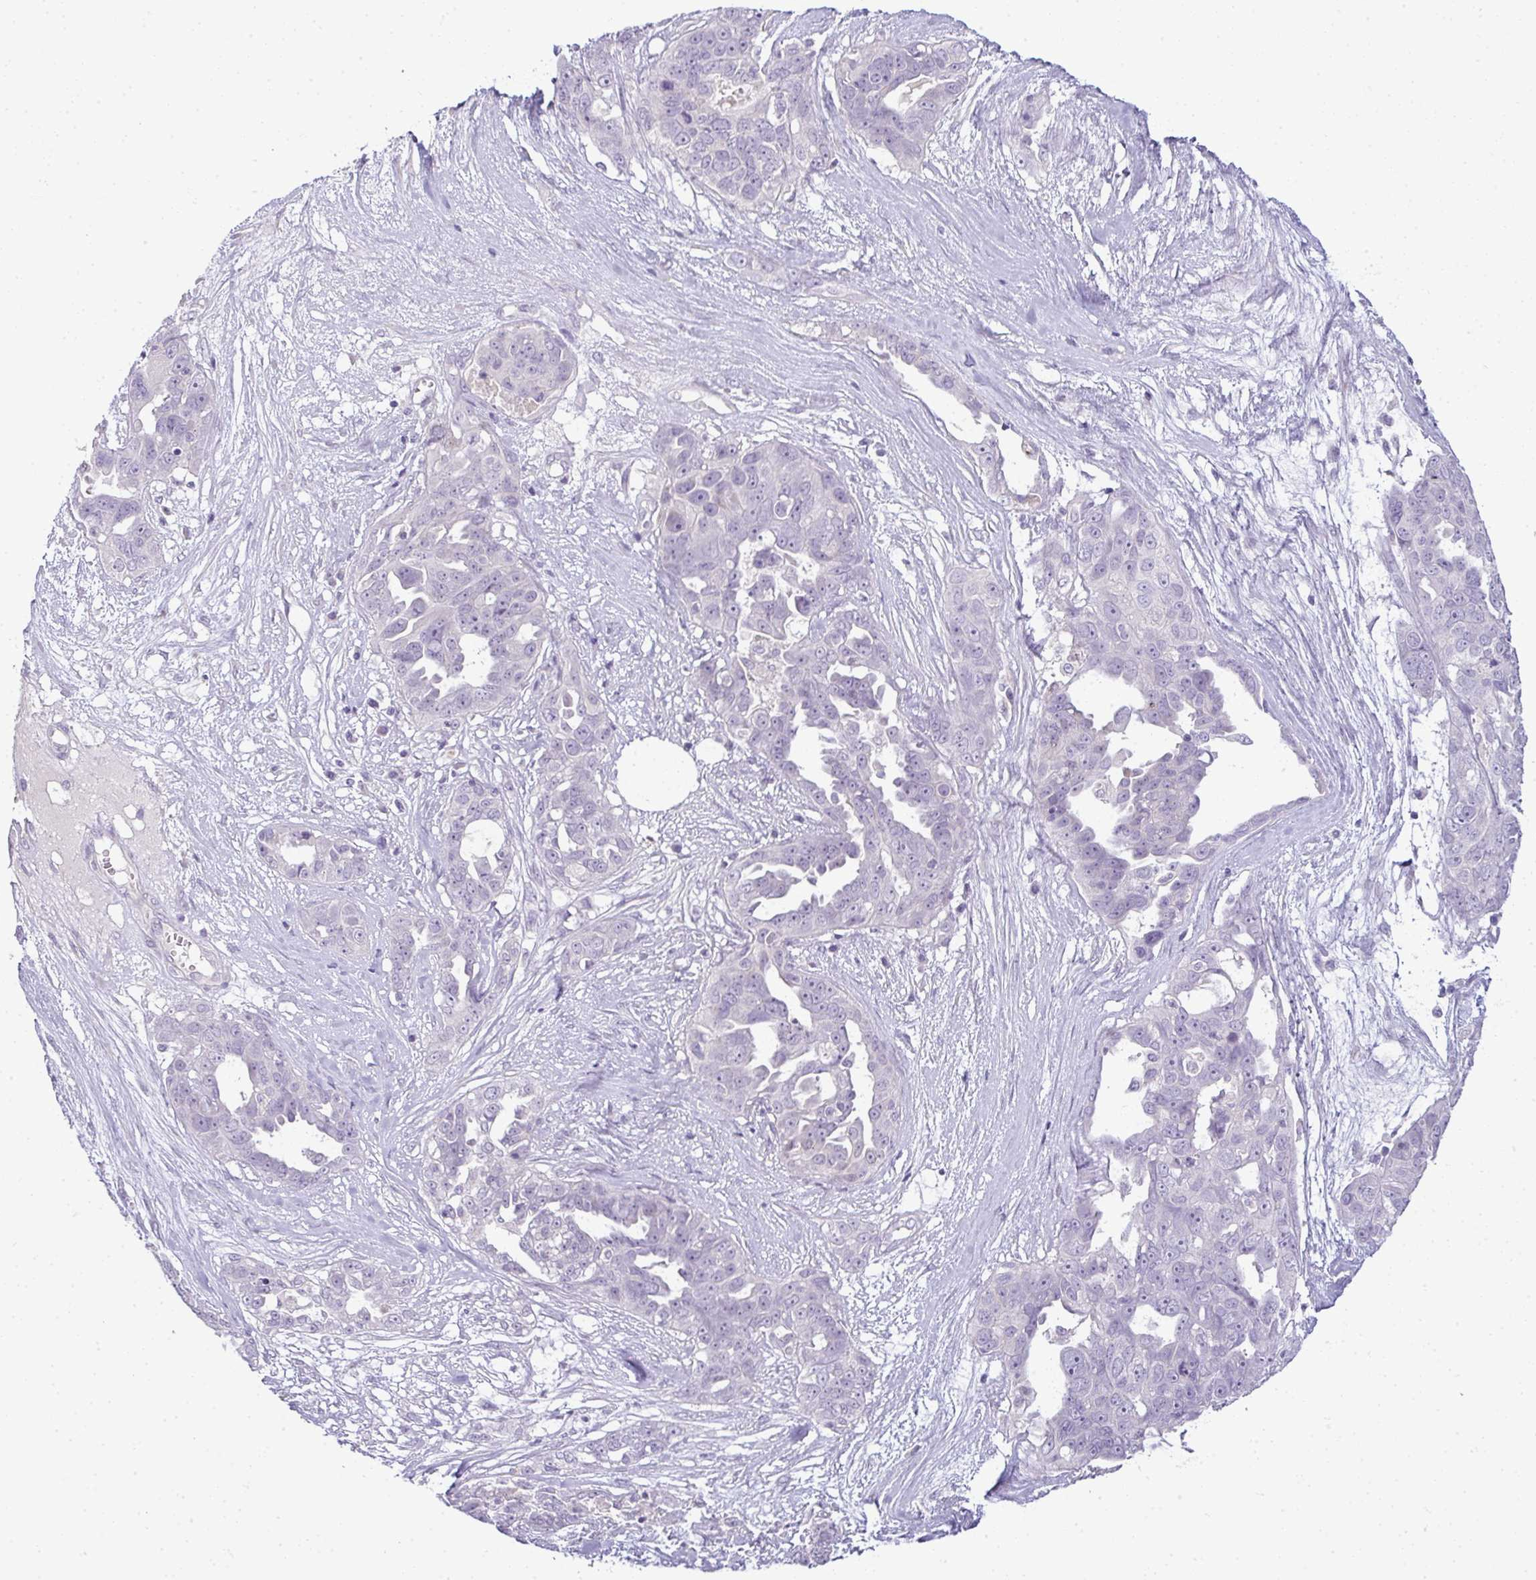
{"staining": {"intensity": "negative", "quantity": "none", "location": "none"}, "tissue": "ovarian cancer", "cell_type": "Tumor cells", "image_type": "cancer", "snomed": [{"axis": "morphology", "description": "Carcinoma, endometroid"}, {"axis": "topography", "description": "Ovary"}], "caption": "Immunohistochemistry image of neoplastic tissue: ovarian endometroid carcinoma stained with DAB (3,3'-diaminobenzidine) demonstrates no significant protein positivity in tumor cells.", "gene": "CMPK1", "patient": {"sex": "female", "age": 70}}